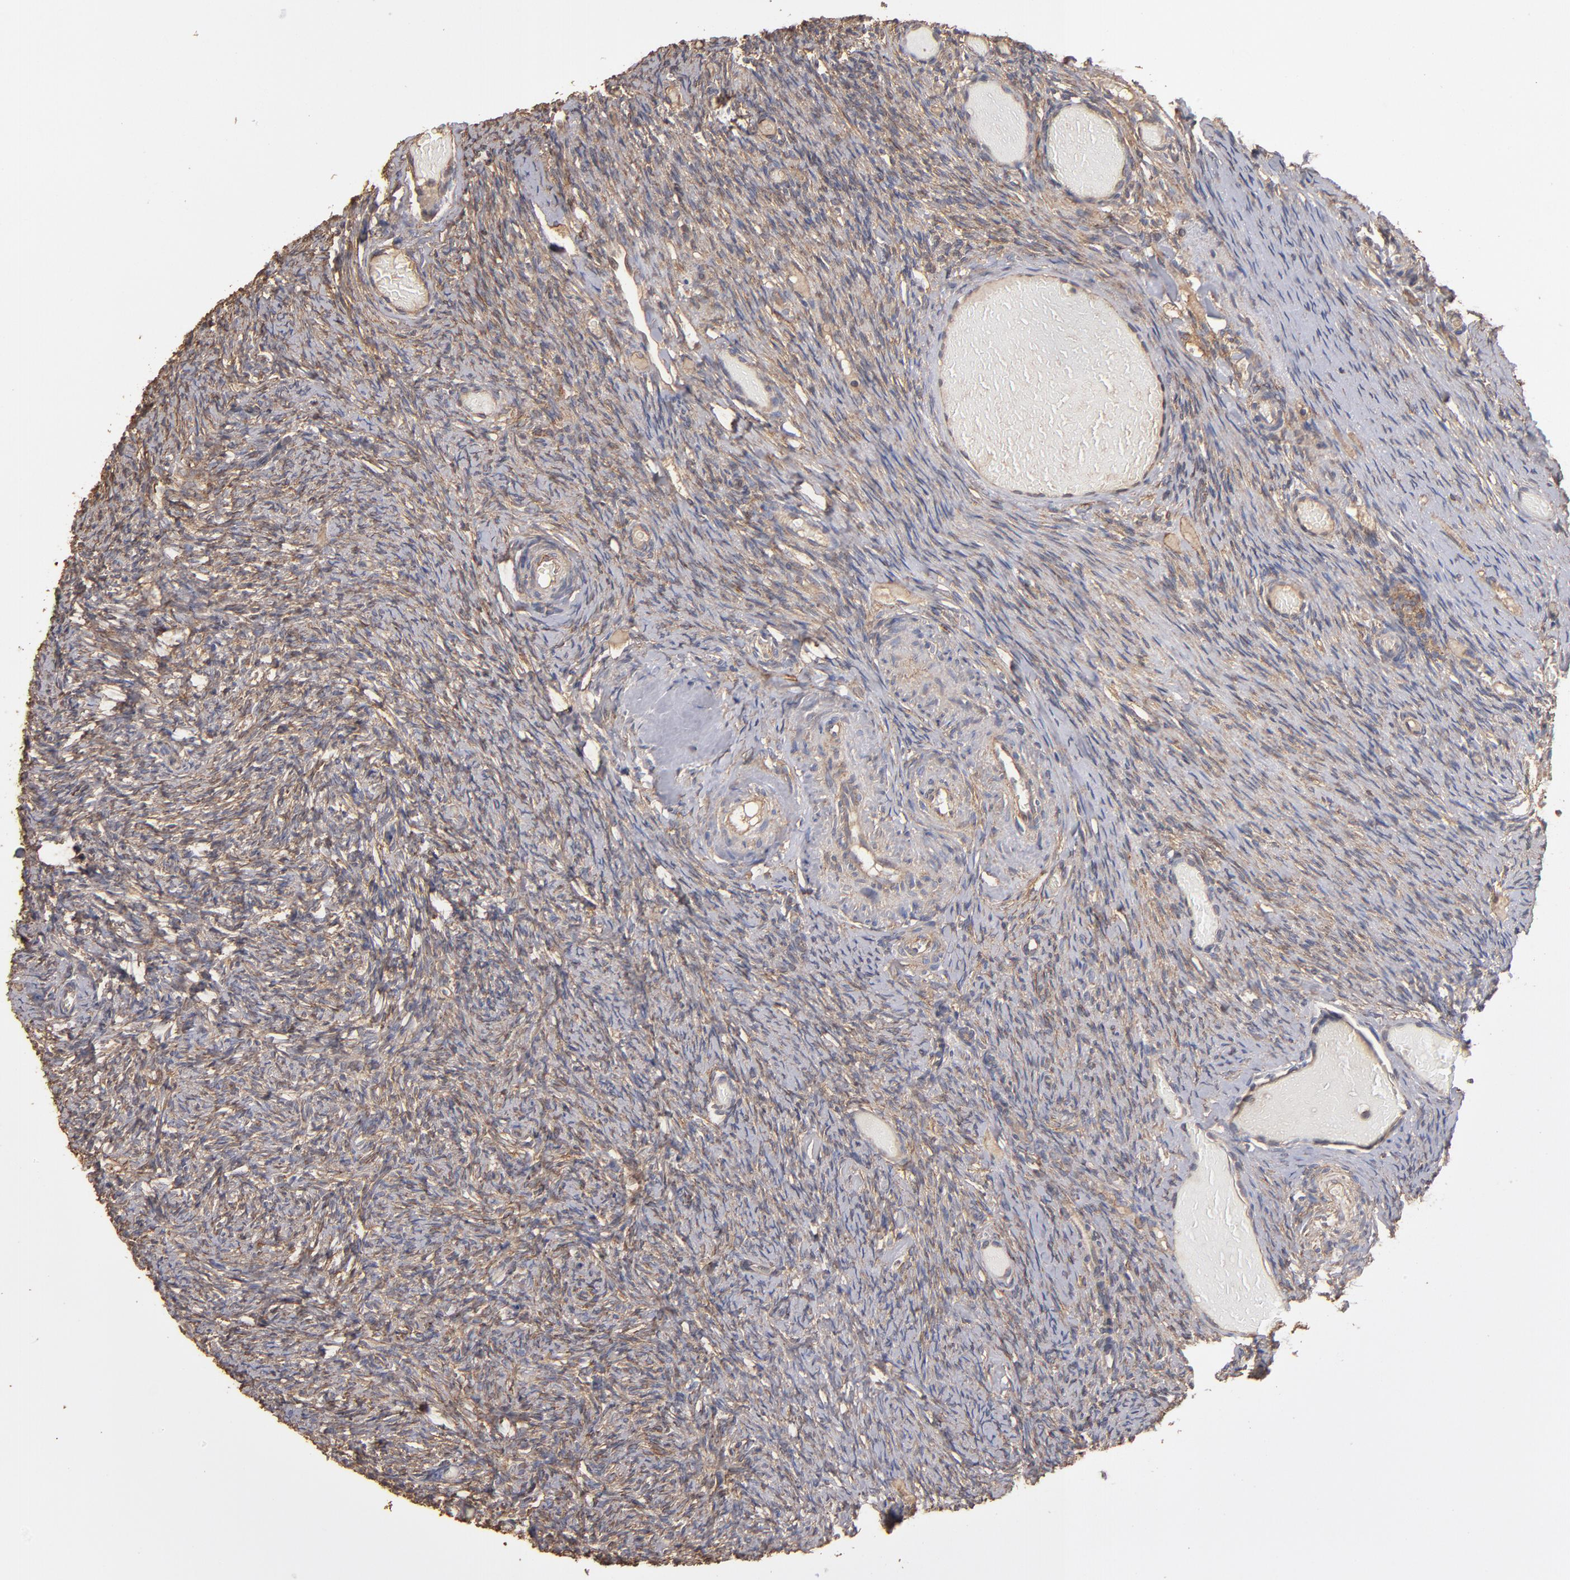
{"staining": {"intensity": "moderate", "quantity": ">75%", "location": "cytoplasmic/membranous"}, "tissue": "ovary", "cell_type": "Follicle cells", "image_type": "normal", "snomed": [{"axis": "morphology", "description": "Normal tissue, NOS"}, {"axis": "topography", "description": "Ovary"}], "caption": "About >75% of follicle cells in benign ovary demonstrate moderate cytoplasmic/membranous protein positivity as visualized by brown immunohistochemical staining.", "gene": "DMD", "patient": {"sex": "female", "age": 60}}